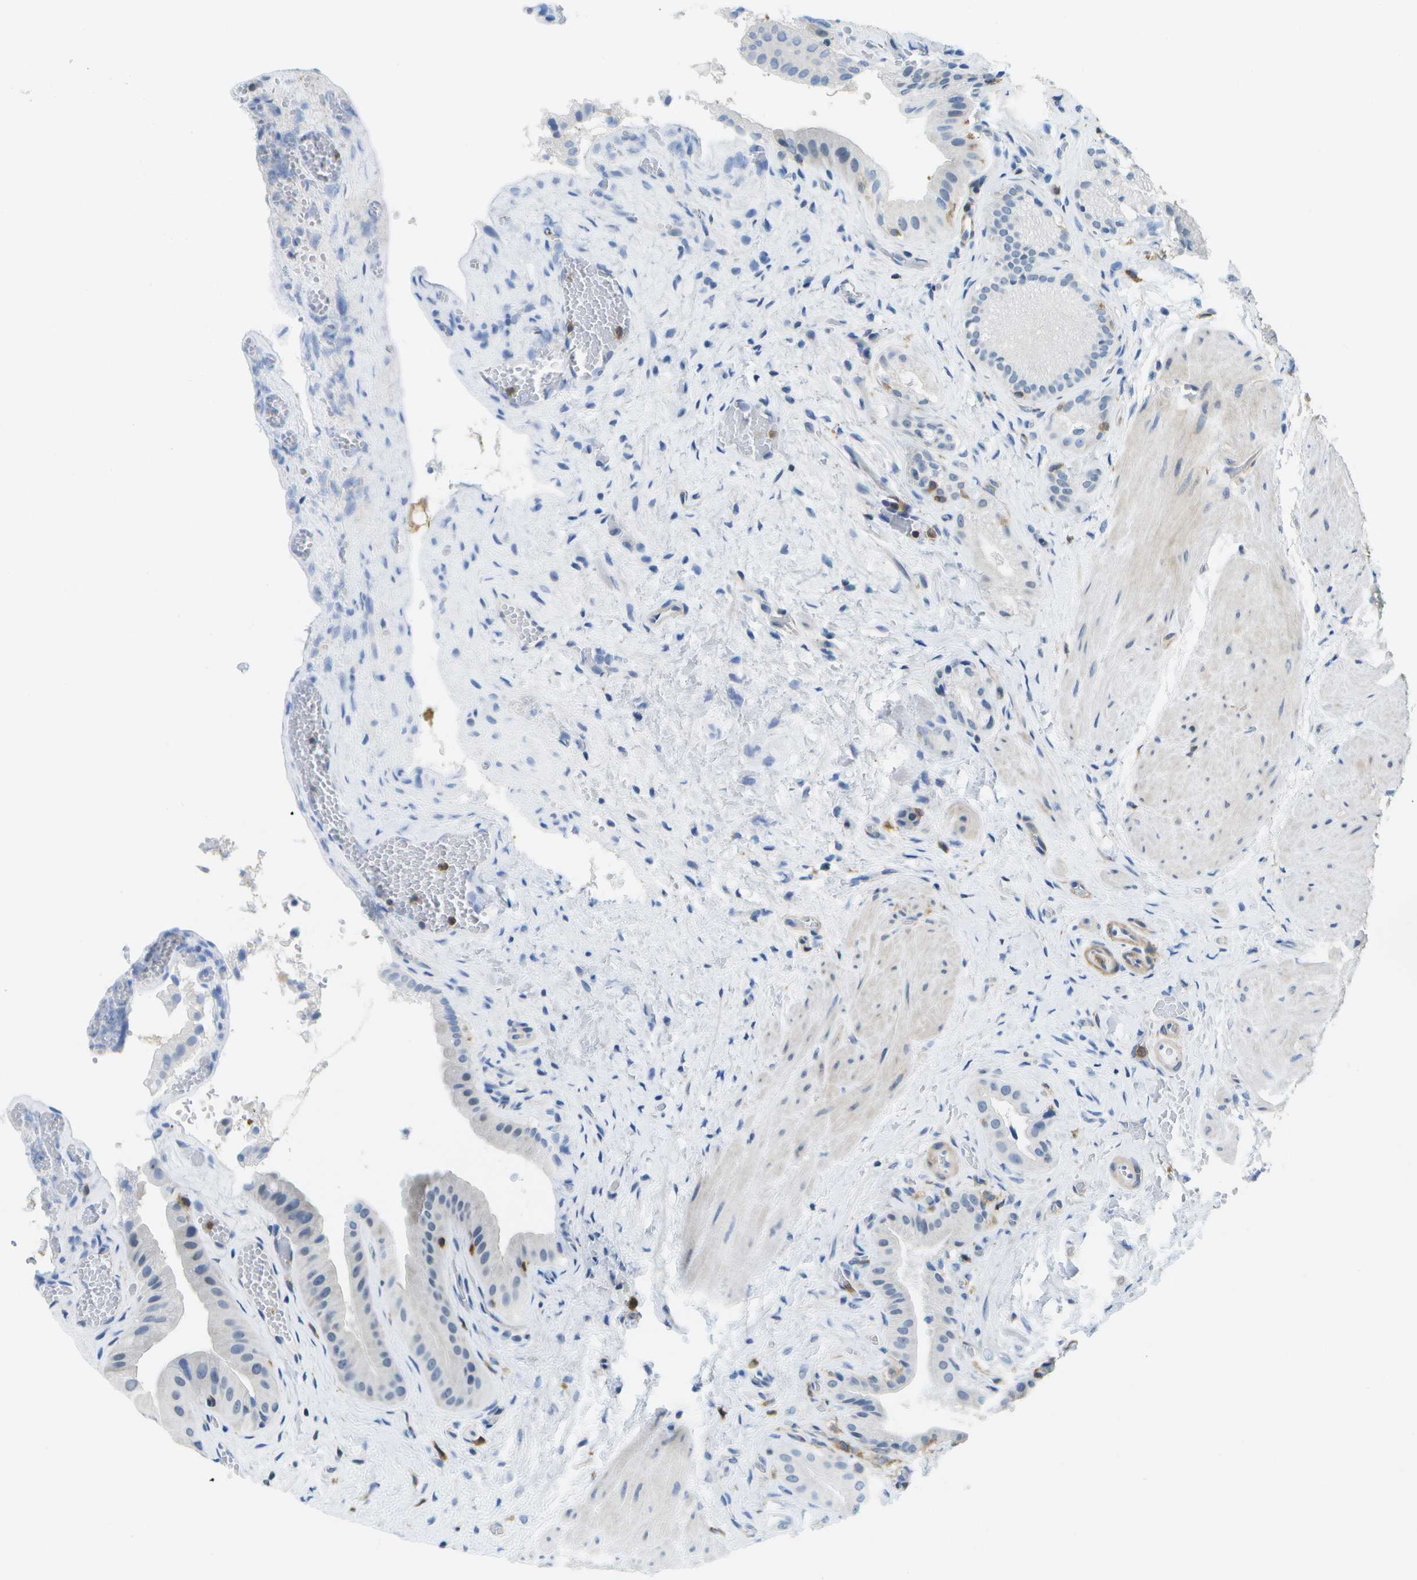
{"staining": {"intensity": "weak", "quantity": "<25%", "location": "cytoplasmic/membranous"}, "tissue": "gallbladder", "cell_type": "Glandular cells", "image_type": "normal", "snomed": [{"axis": "morphology", "description": "Normal tissue, NOS"}, {"axis": "topography", "description": "Gallbladder"}], "caption": "Gallbladder was stained to show a protein in brown. There is no significant positivity in glandular cells. The staining was performed using DAB to visualize the protein expression in brown, while the nuclei were stained in blue with hematoxylin (Magnification: 20x).", "gene": "RCSD1", "patient": {"sex": "male", "age": 49}}